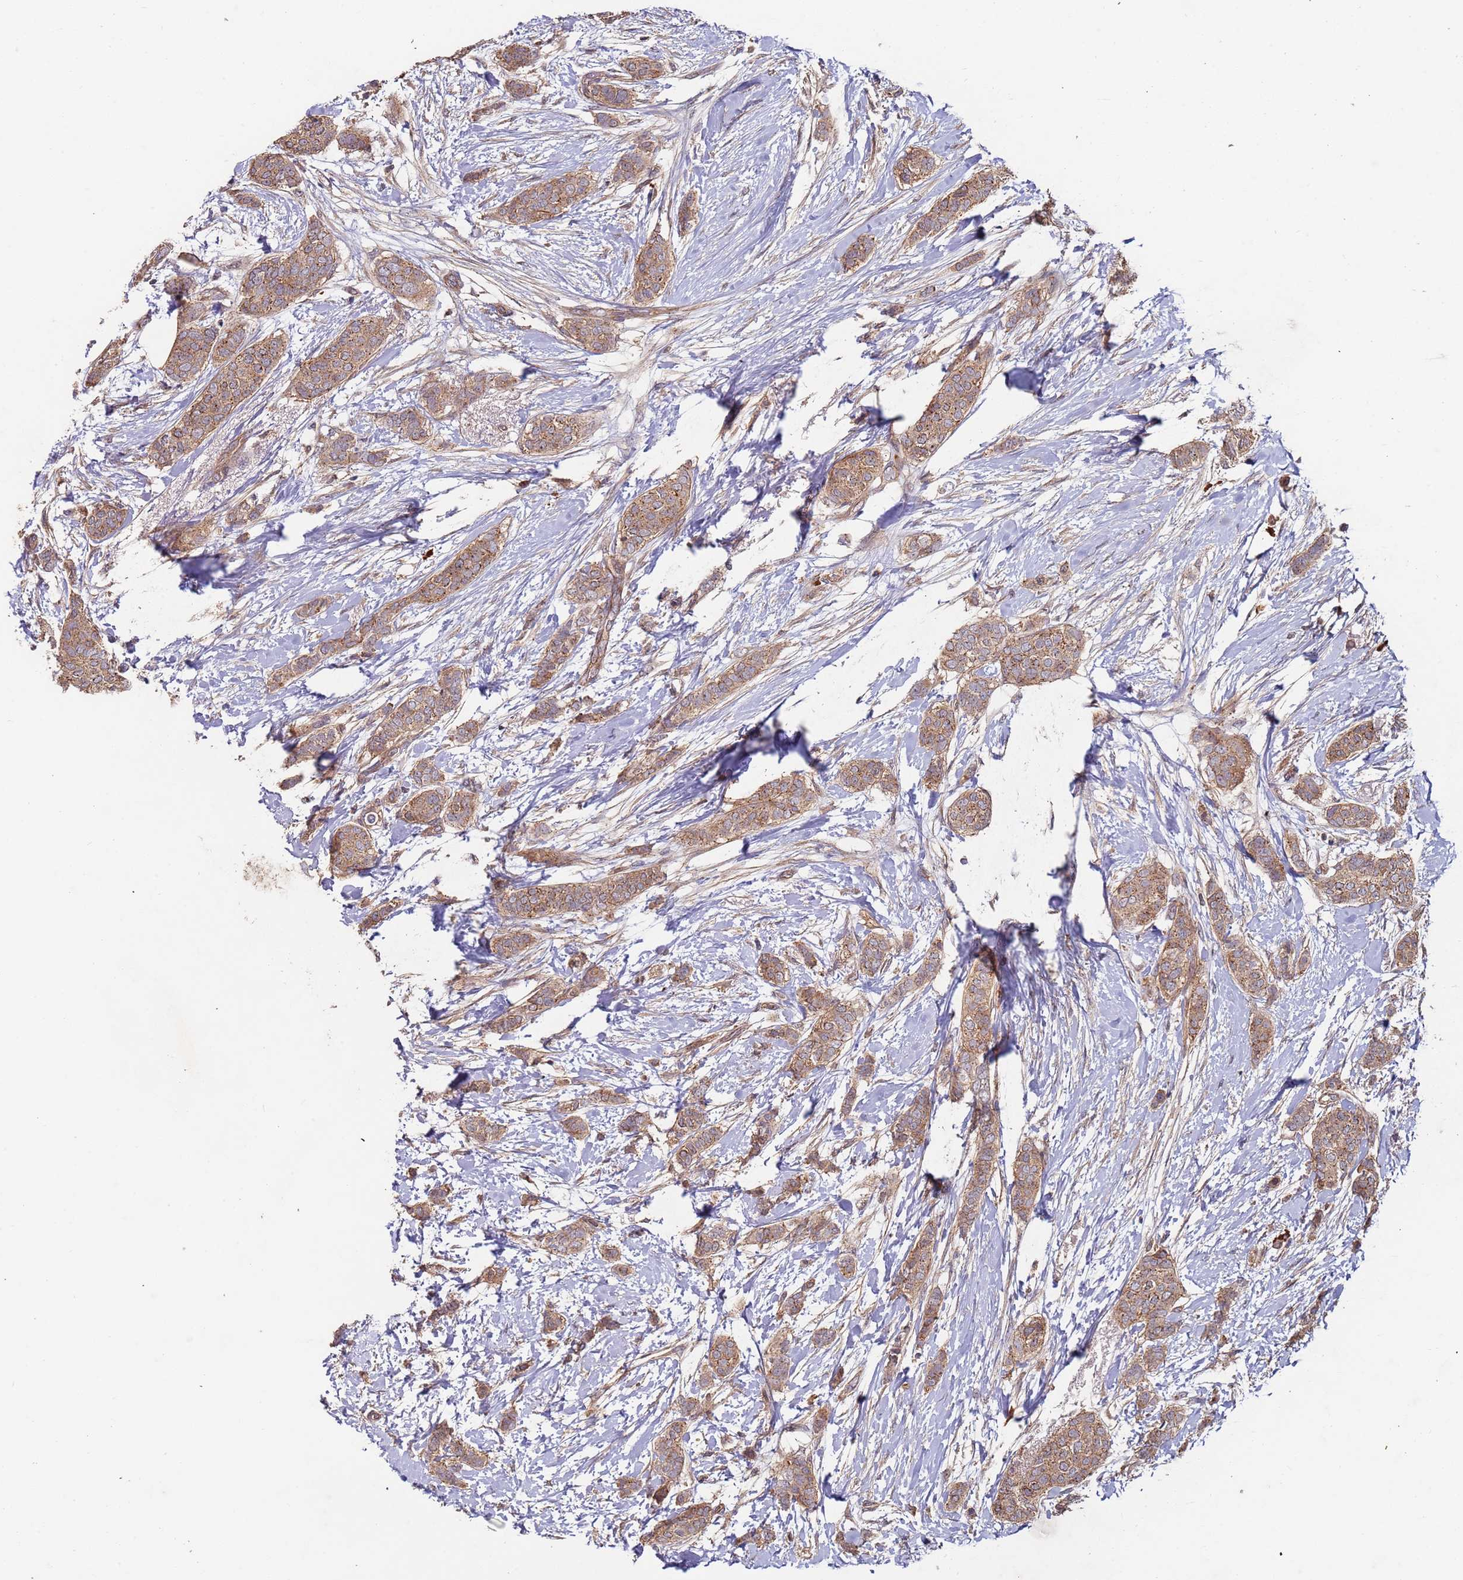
{"staining": {"intensity": "moderate", "quantity": ">75%", "location": "cytoplasmic/membranous"}, "tissue": "breast cancer", "cell_type": "Tumor cells", "image_type": "cancer", "snomed": [{"axis": "morphology", "description": "Duct carcinoma"}, {"axis": "topography", "description": "Breast"}], "caption": "Immunohistochemistry staining of breast intraductal carcinoma, which displays medium levels of moderate cytoplasmic/membranous positivity in about >75% of tumor cells indicating moderate cytoplasmic/membranous protein positivity. The staining was performed using DAB (3,3'-diaminobenzidine) (brown) for protein detection and nuclei were counterstained in hematoxylin (blue).", "gene": "KANSL1L", "patient": {"sex": "female", "age": 72}}